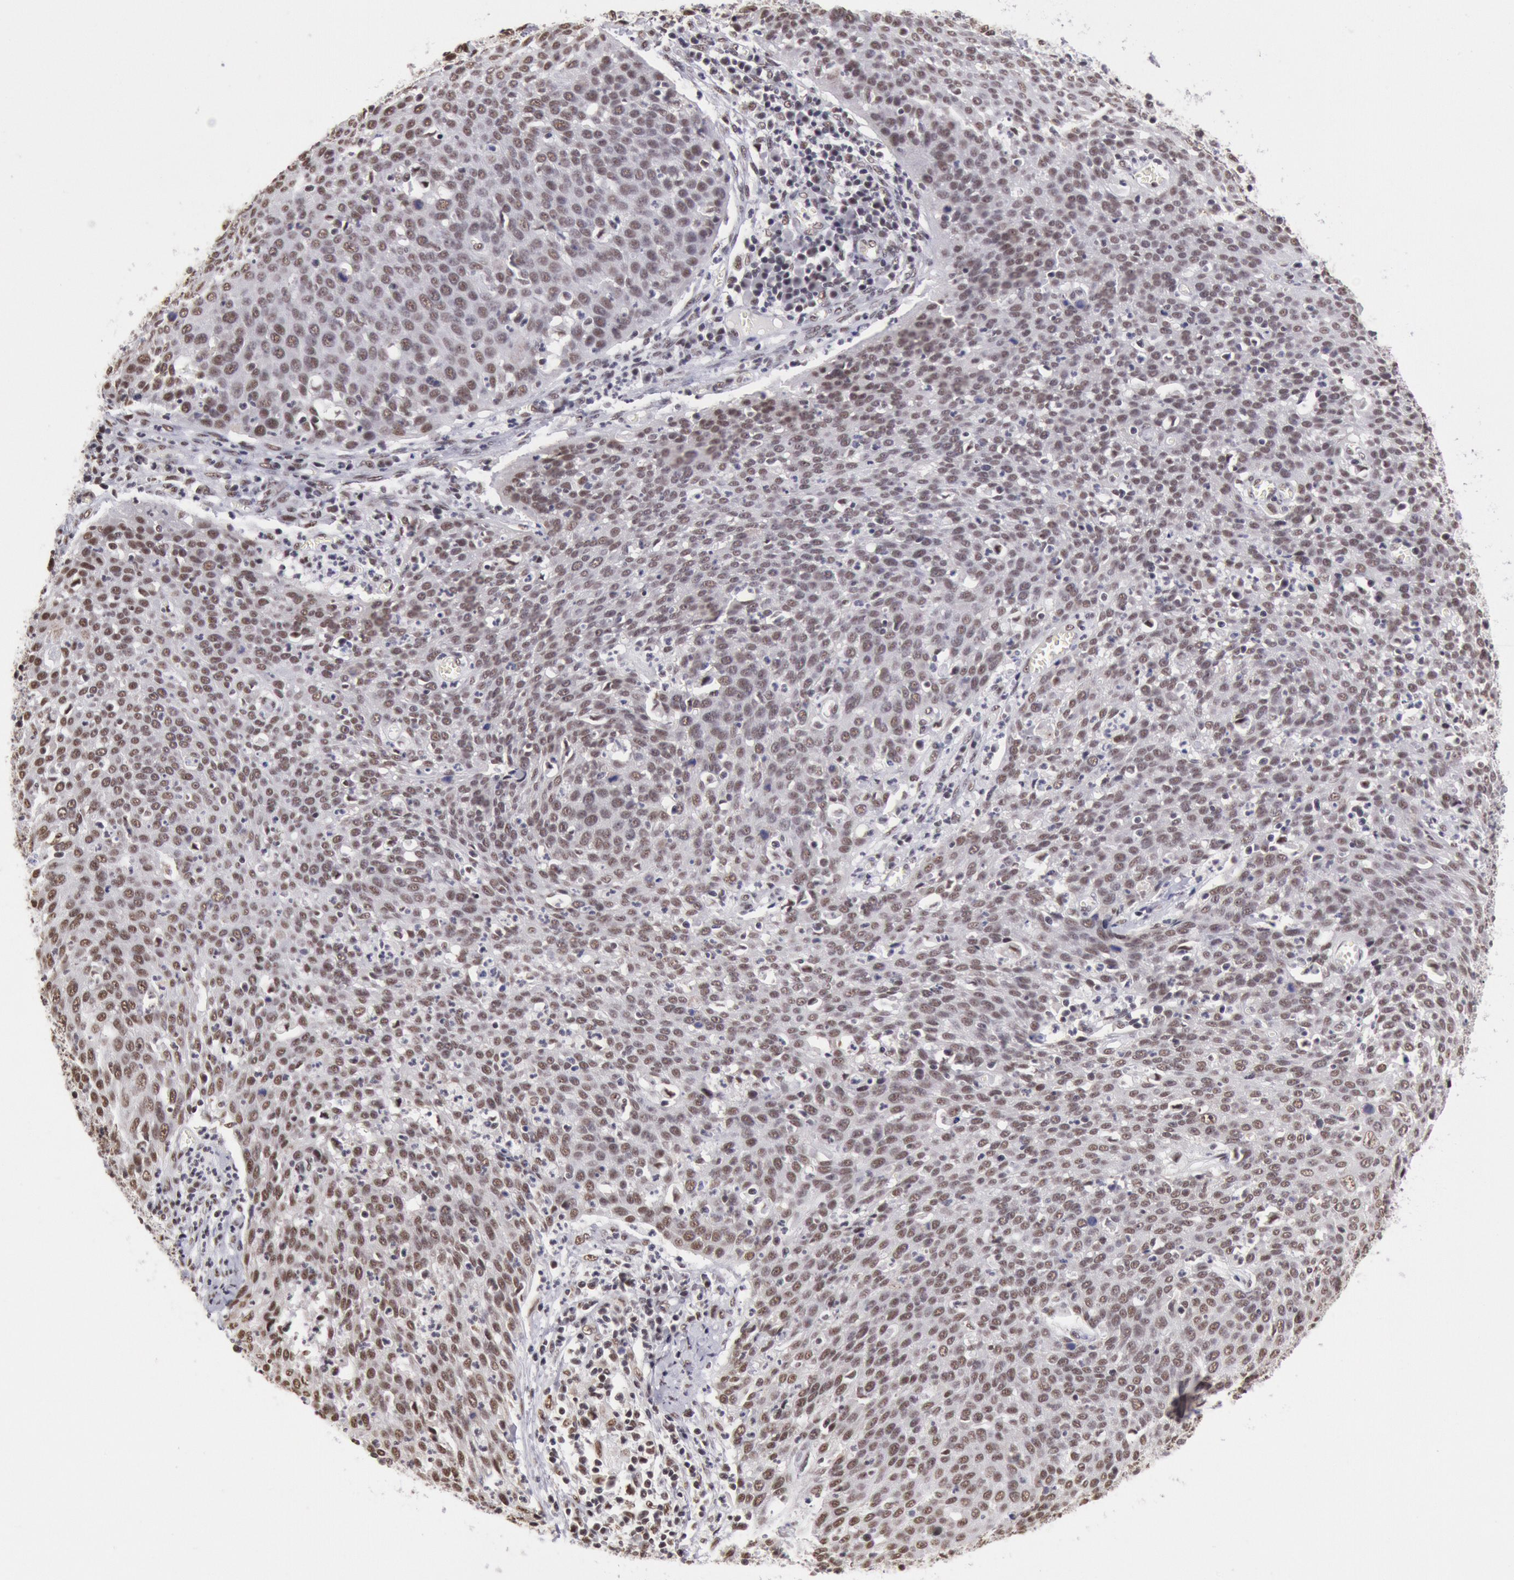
{"staining": {"intensity": "moderate", "quantity": ">75%", "location": "nuclear"}, "tissue": "cervical cancer", "cell_type": "Tumor cells", "image_type": "cancer", "snomed": [{"axis": "morphology", "description": "Squamous cell carcinoma, NOS"}, {"axis": "topography", "description": "Cervix"}], "caption": "Immunohistochemical staining of cervical cancer reveals moderate nuclear protein staining in about >75% of tumor cells.", "gene": "SNRPD3", "patient": {"sex": "female", "age": 38}}